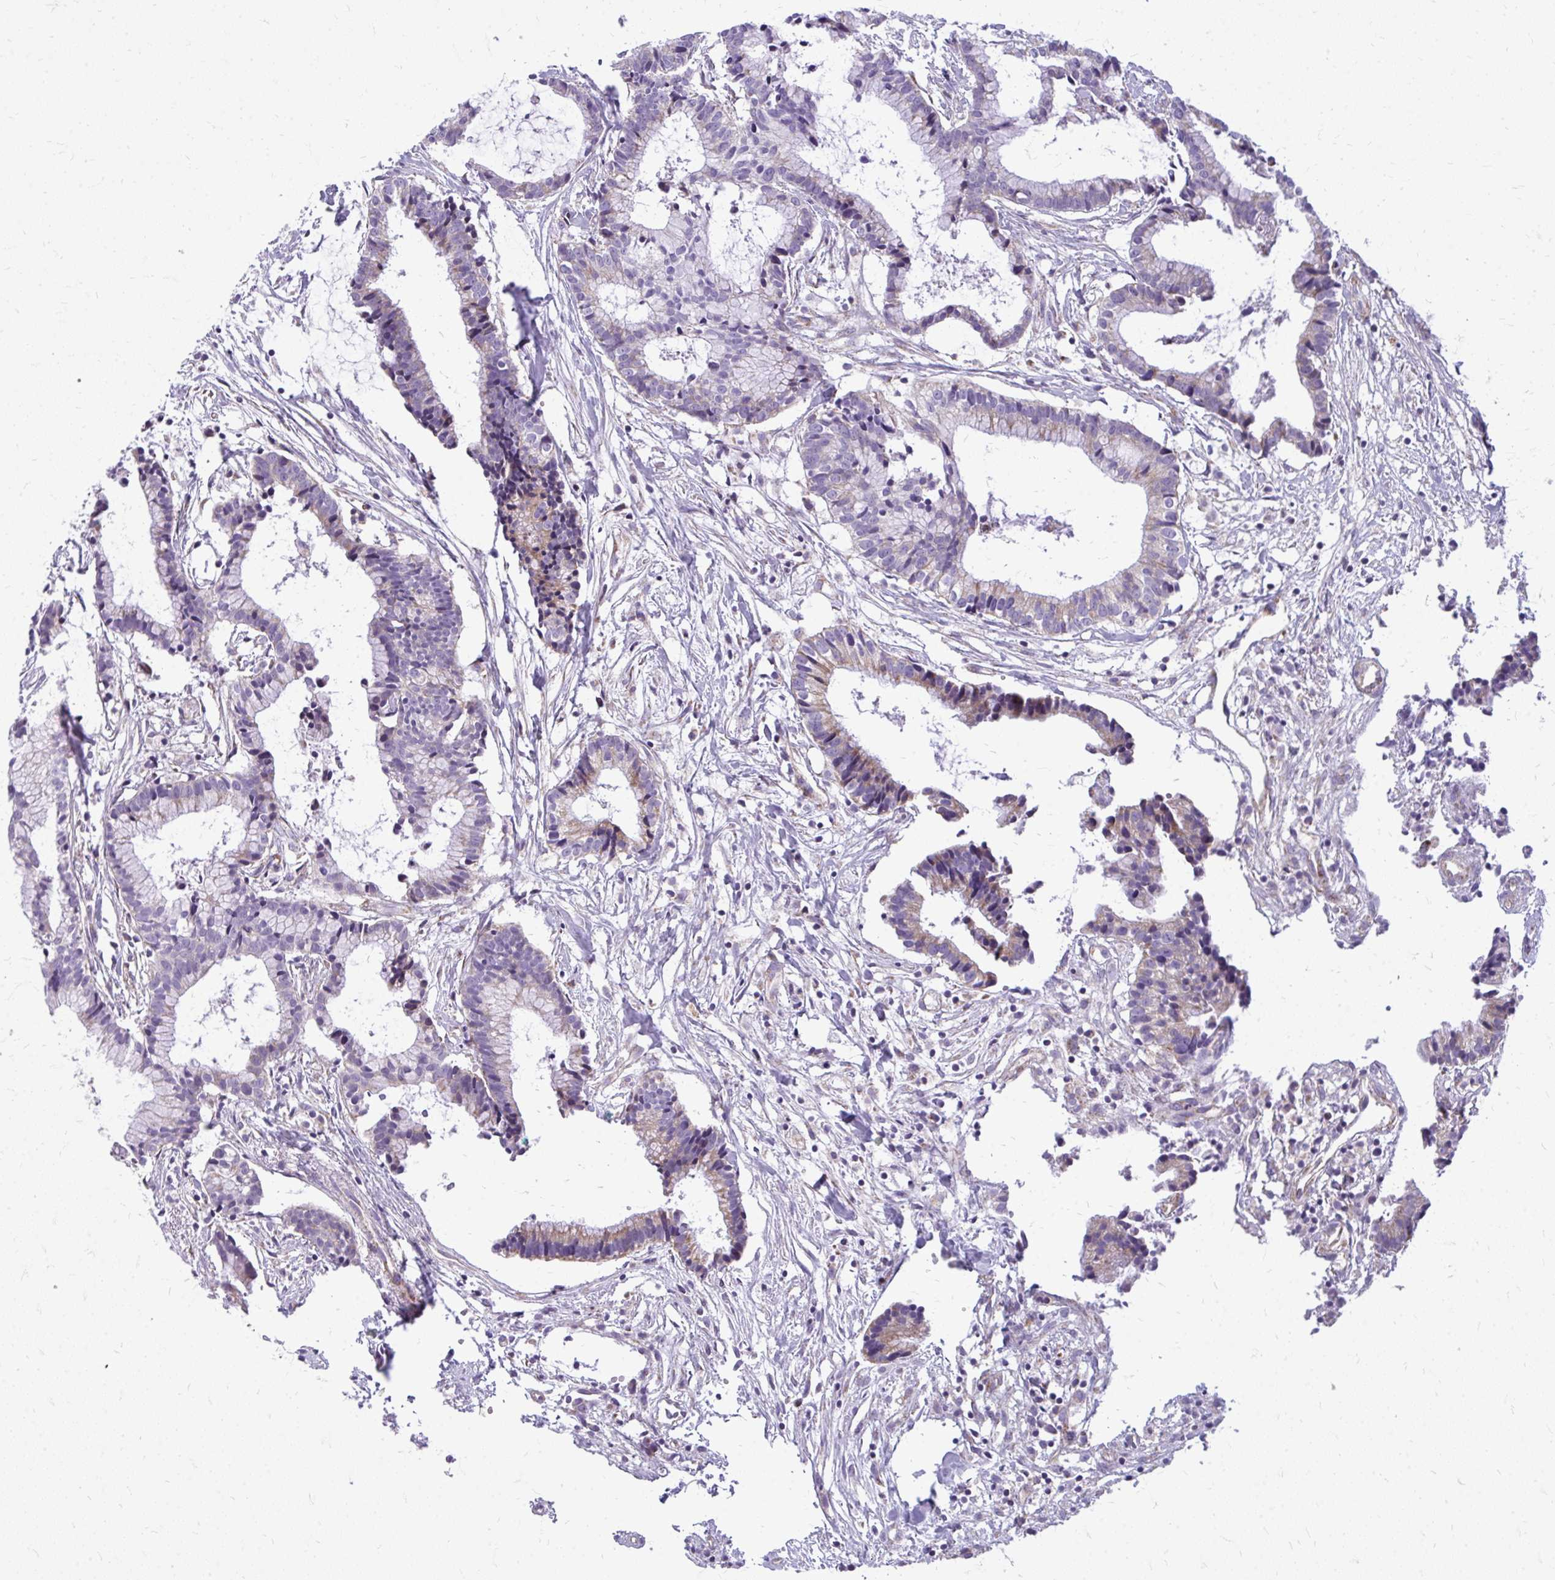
{"staining": {"intensity": "negative", "quantity": "none", "location": "none"}, "tissue": "colorectal cancer", "cell_type": "Tumor cells", "image_type": "cancer", "snomed": [{"axis": "morphology", "description": "Adenocarcinoma, NOS"}, {"axis": "topography", "description": "Colon"}], "caption": "This image is of colorectal cancer stained with IHC to label a protein in brown with the nuclei are counter-stained blue. There is no staining in tumor cells.", "gene": "IFIT1", "patient": {"sex": "female", "age": 78}}